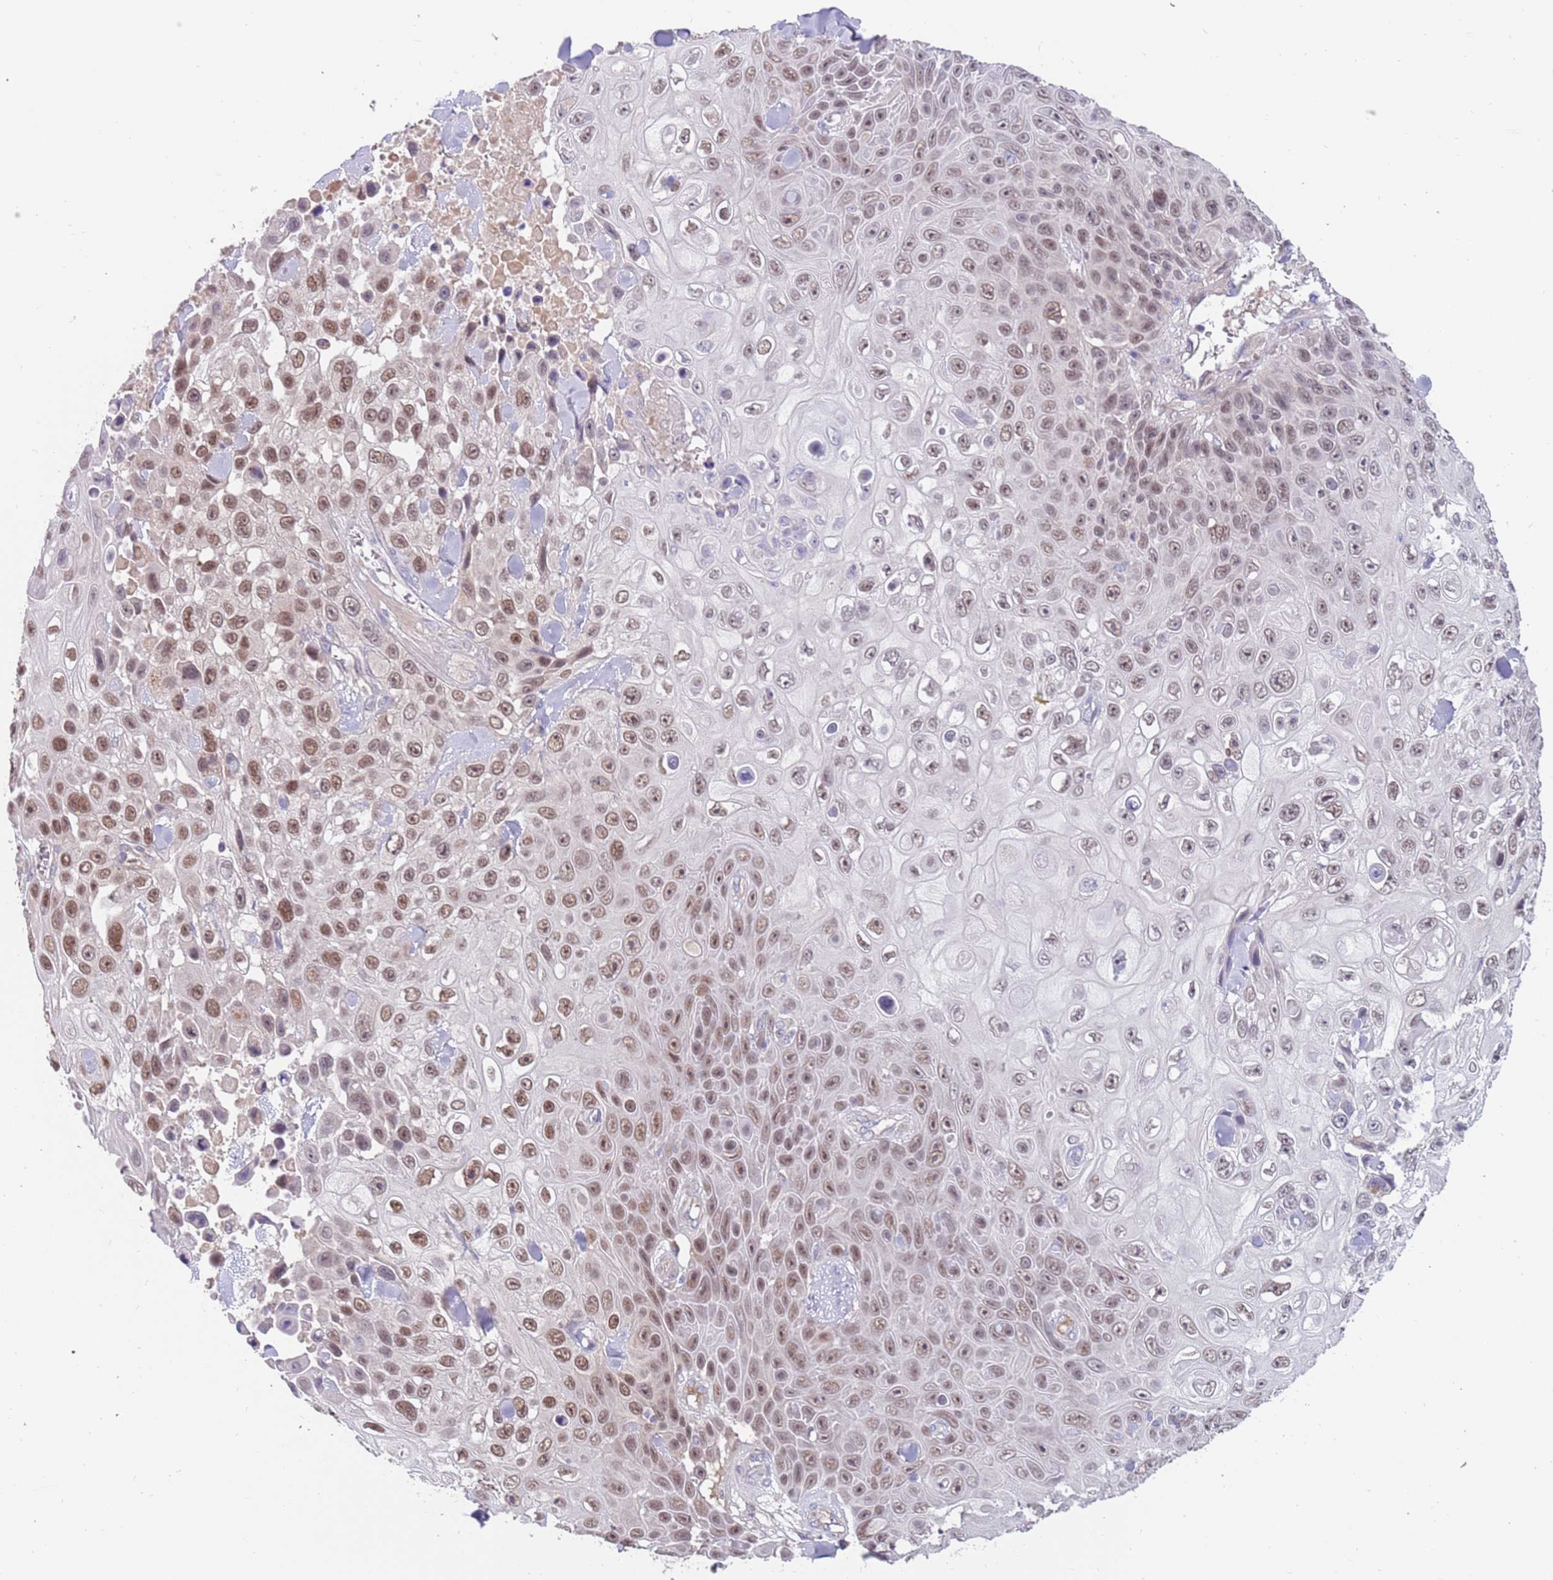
{"staining": {"intensity": "moderate", "quantity": "25%-75%", "location": "nuclear"}, "tissue": "skin cancer", "cell_type": "Tumor cells", "image_type": "cancer", "snomed": [{"axis": "morphology", "description": "Squamous cell carcinoma, NOS"}, {"axis": "topography", "description": "Skin"}], "caption": "Squamous cell carcinoma (skin) was stained to show a protein in brown. There is medium levels of moderate nuclear expression in about 25%-75% of tumor cells. (DAB (3,3'-diaminobenzidine) IHC with brightfield microscopy, high magnification).", "gene": "ZNF746", "patient": {"sex": "male", "age": 82}}